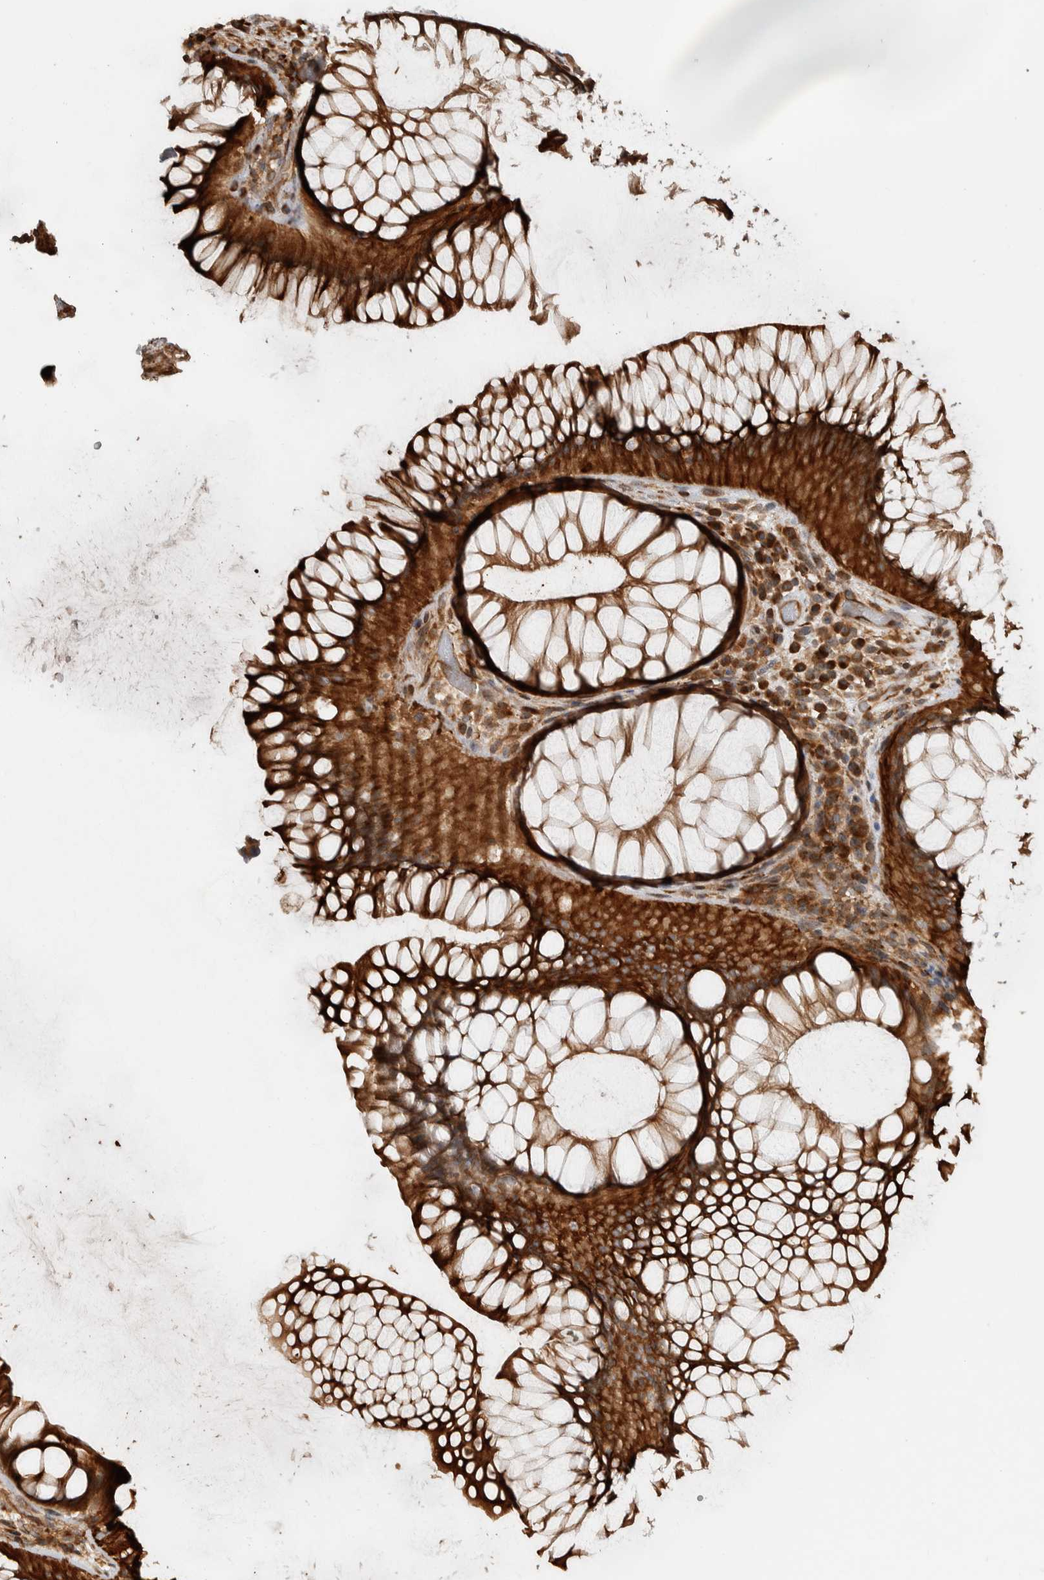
{"staining": {"intensity": "strong", "quantity": ">75%", "location": "cytoplasmic/membranous"}, "tissue": "rectum", "cell_type": "Glandular cells", "image_type": "normal", "snomed": [{"axis": "morphology", "description": "Normal tissue, NOS"}, {"axis": "topography", "description": "Rectum"}], "caption": "A micrograph of rectum stained for a protein demonstrates strong cytoplasmic/membranous brown staining in glandular cells. Using DAB (3,3'-diaminobenzidine) (brown) and hematoxylin (blue) stains, captured at high magnification using brightfield microscopy.", "gene": "CNTROB", "patient": {"sex": "male", "age": 51}}